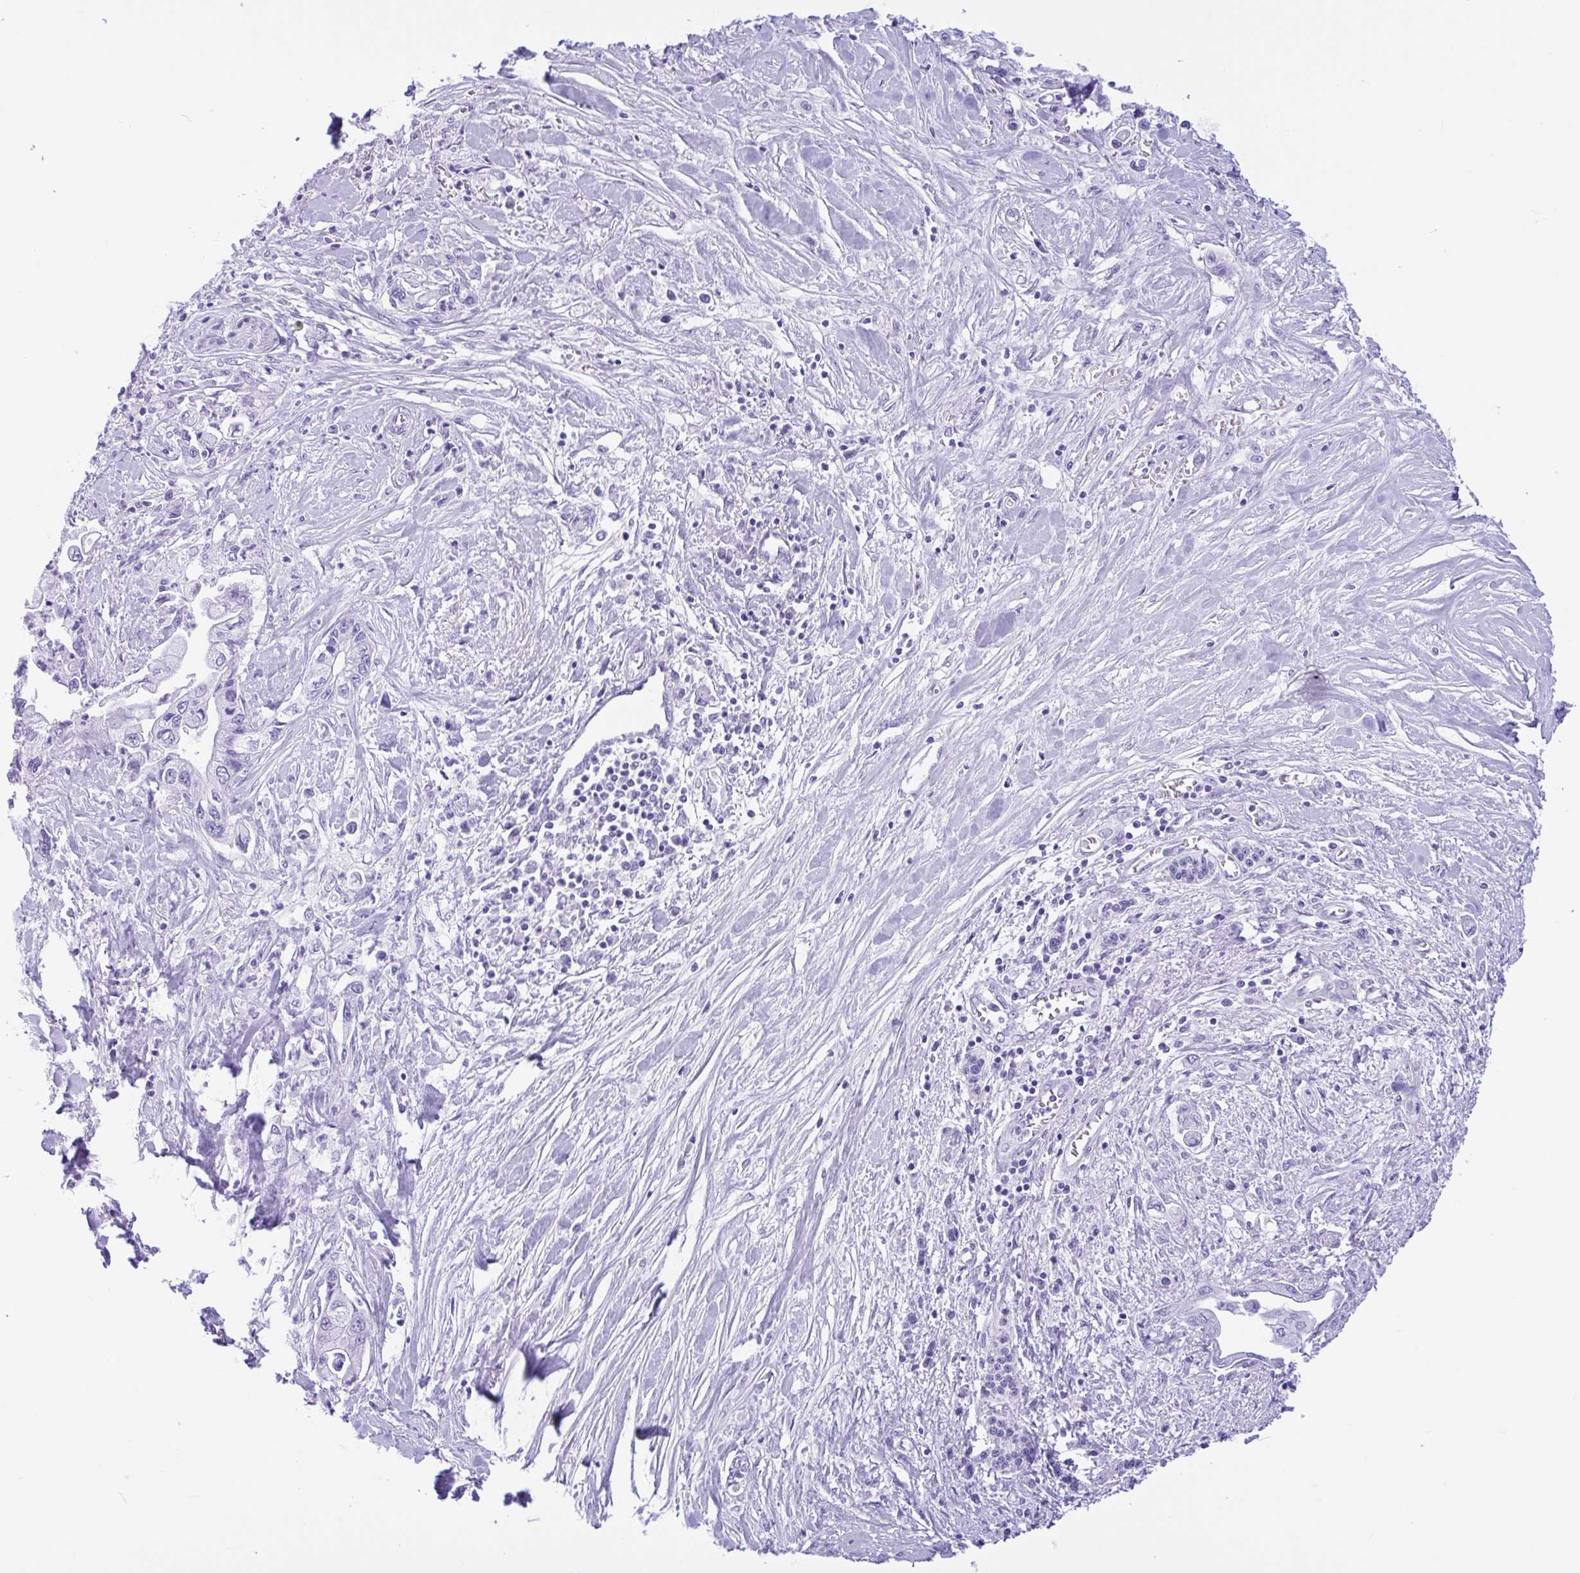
{"staining": {"intensity": "negative", "quantity": "none", "location": "none"}, "tissue": "pancreatic cancer", "cell_type": "Tumor cells", "image_type": "cancer", "snomed": [{"axis": "morphology", "description": "Adenocarcinoma, NOS"}, {"axis": "topography", "description": "Pancreas"}], "caption": "IHC micrograph of neoplastic tissue: adenocarcinoma (pancreatic) stained with DAB shows no significant protein staining in tumor cells. (DAB immunohistochemistry, high magnification).", "gene": "OR4N4", "patient": {"sex": "male", "age": 61}}